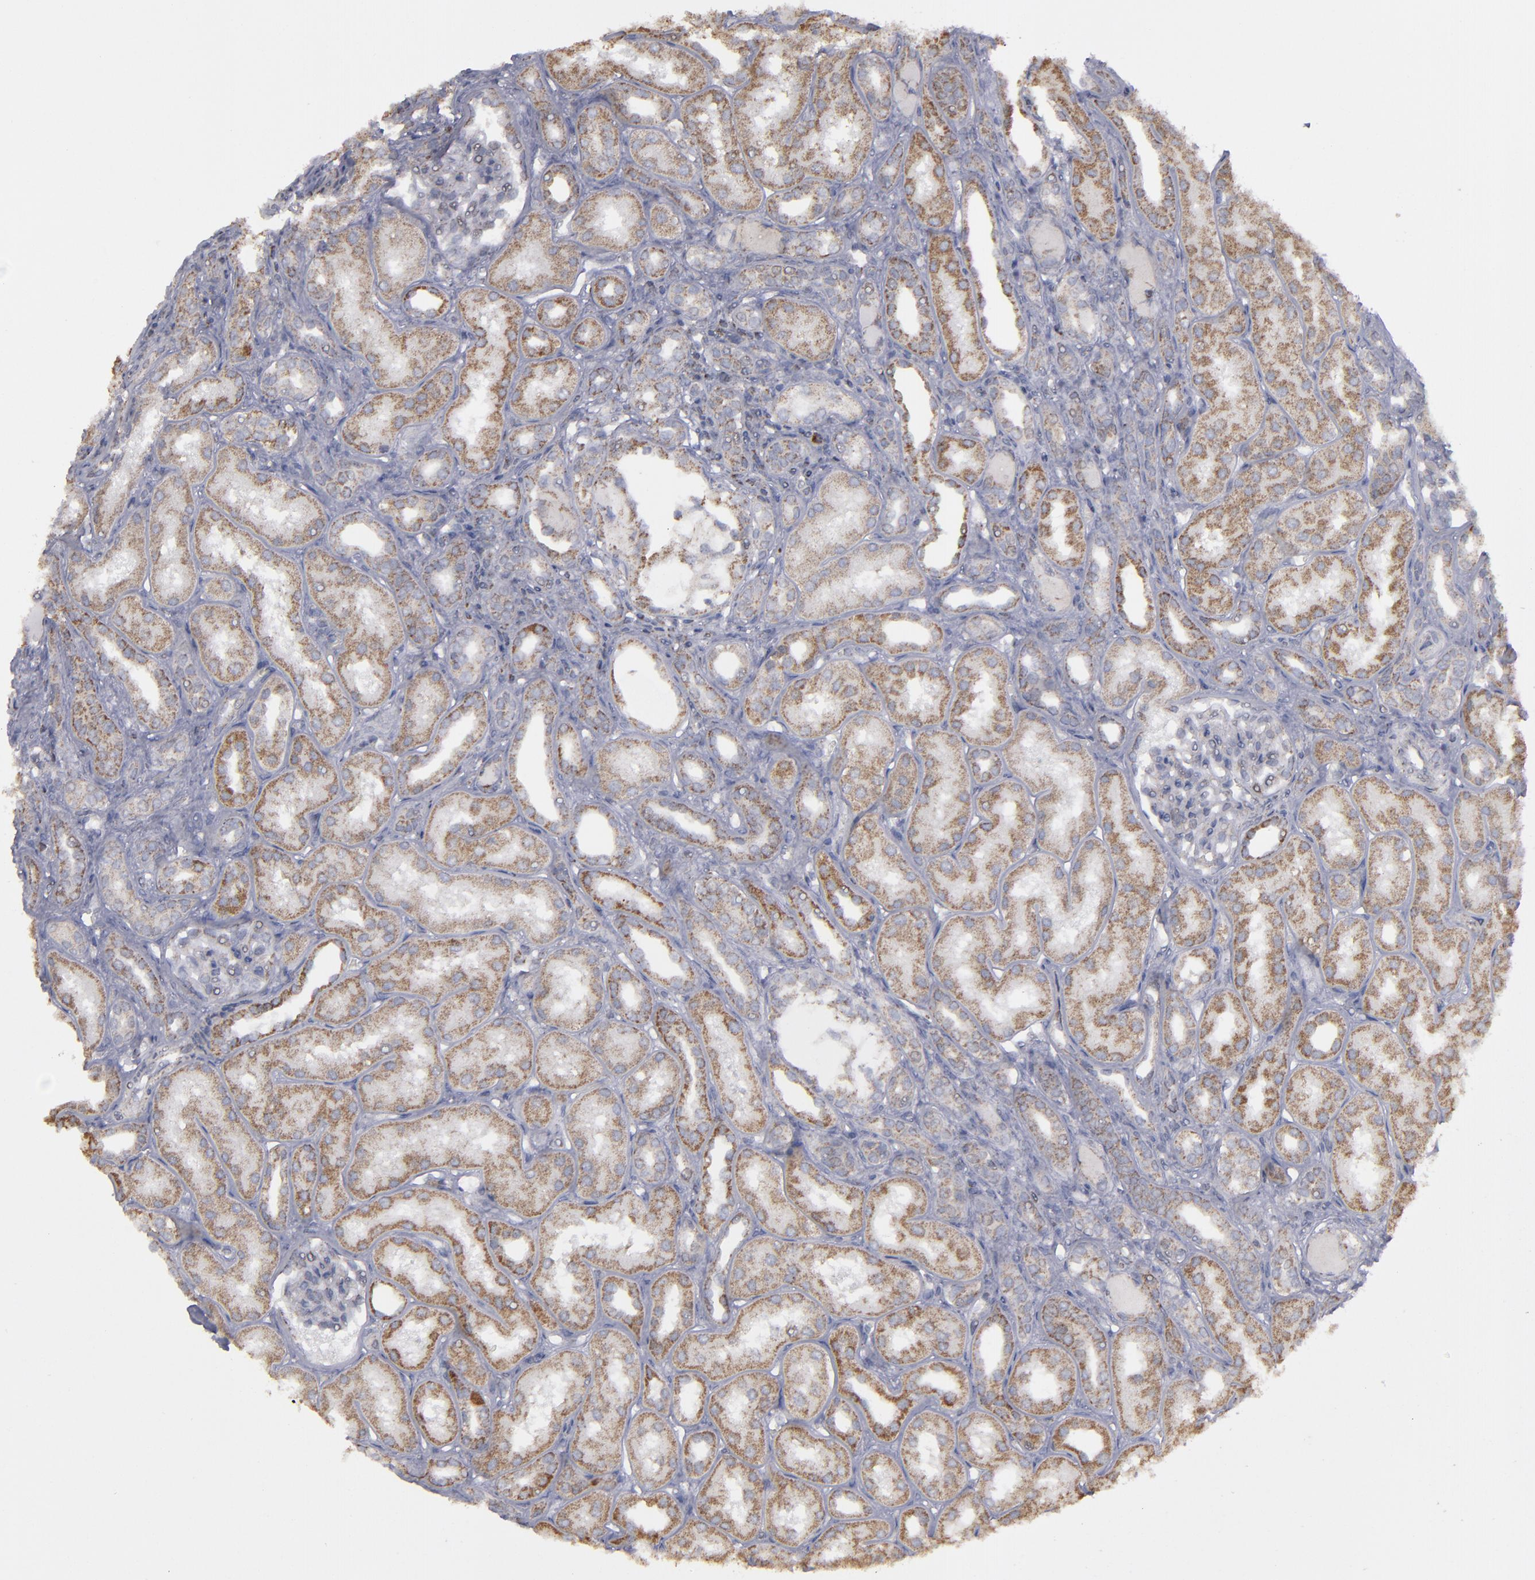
{"staining": {"intensity": "weak", "quantity": "<25%", "location": "cytoplasmic/membranous"}, "tissue": "kidney", "cell_type": "Cells in glomeruli", "image_type": "normal", "snomed": [{"axis": "morphology", "description": "Normal tissue, NOS"}, {"axis": "topography", "description": "Kidney"}], "caption": "A photomicrograph of kidney stained for a protein reveals no brown staining in cells in glomeruli. (Immunohistochemistry (ihc), brightfield microscopy, high magnification).", "gene": "MYOM2", "patient": {"sex": "male", "age": 7}}